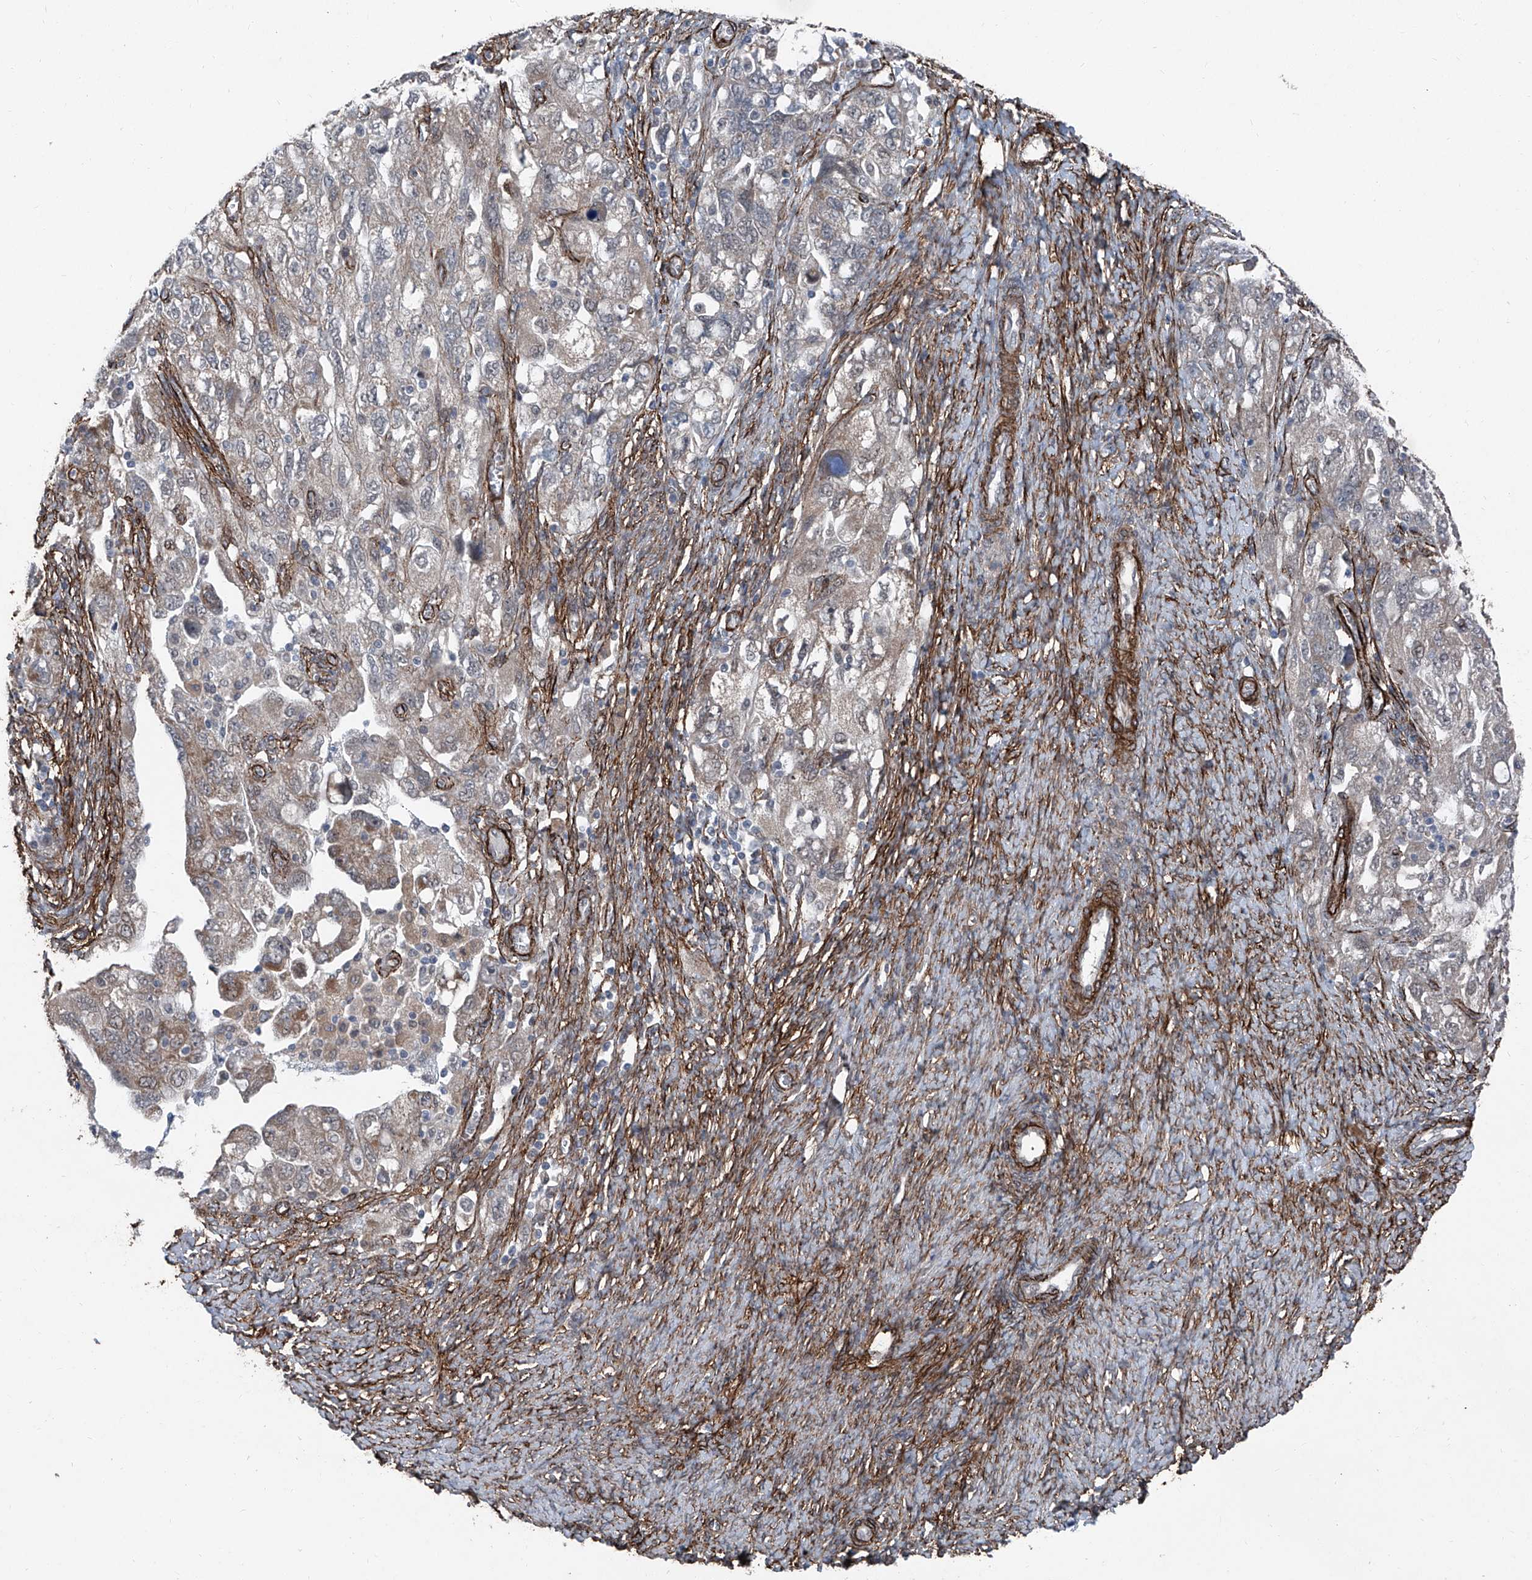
{"staining": {"intensity": "weak", "quantity": "<25%", "location": "cytoplasmic/membranous"}, "tissue": "ovarian cancer", "cell_type": "Tumor cells", "image_type": "cancer", "snomed": [{"axis": "morphology", "description": "Carcinoma, NOS"}, {"axis": "morphology", "description": "Cystadenocarcinoma, serous, NOS"}, {"axis": "topography", "description": "Ovary"}], "caption": "Immunohistochemistry (IHC) photomicrograph of human ovarian cancer (carcinoma) stained for a protein (brown), which shows no expression in tumor cells.", "gene": "COA7", "patient": {"sex": "female", "age": 69}}